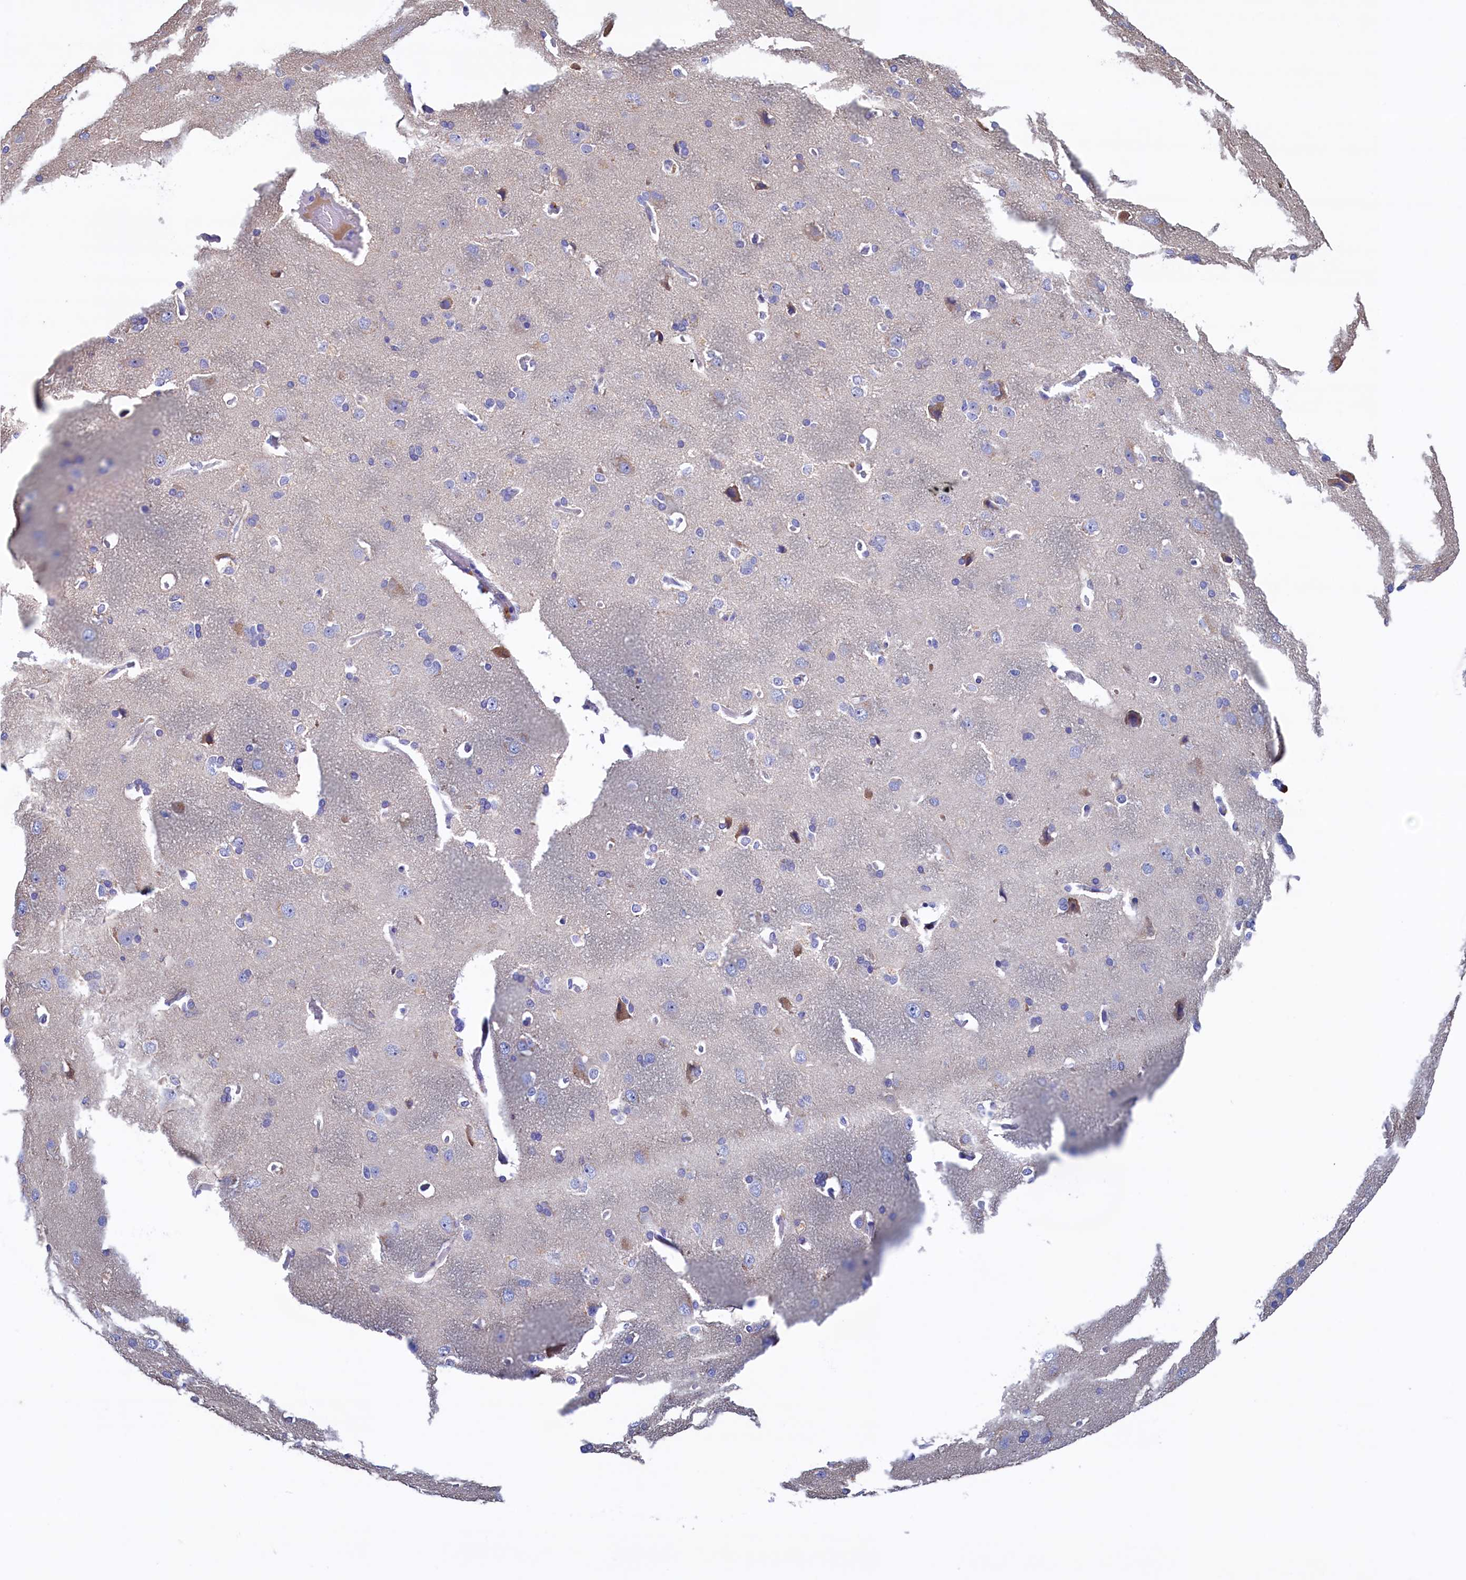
{"staining": {"intensity": "negative", "quantity": "none", "location": "none"}, "tissue": "cerebral cortex", "cell_type": "Endothelial cells", "image_type": "normal", "snomed": [{"axis": "morphology", "description": "Normal tissue, NOS"}, {"axis": "topography", "description": "Cerebral cortex"}], "caption": "Immunohistochemistry (IHC) of normal human cerebral cortex shows no expression in endothelial cells.", "gene": "CBLIF", "patient": {"sex": "male", "age": 62}}